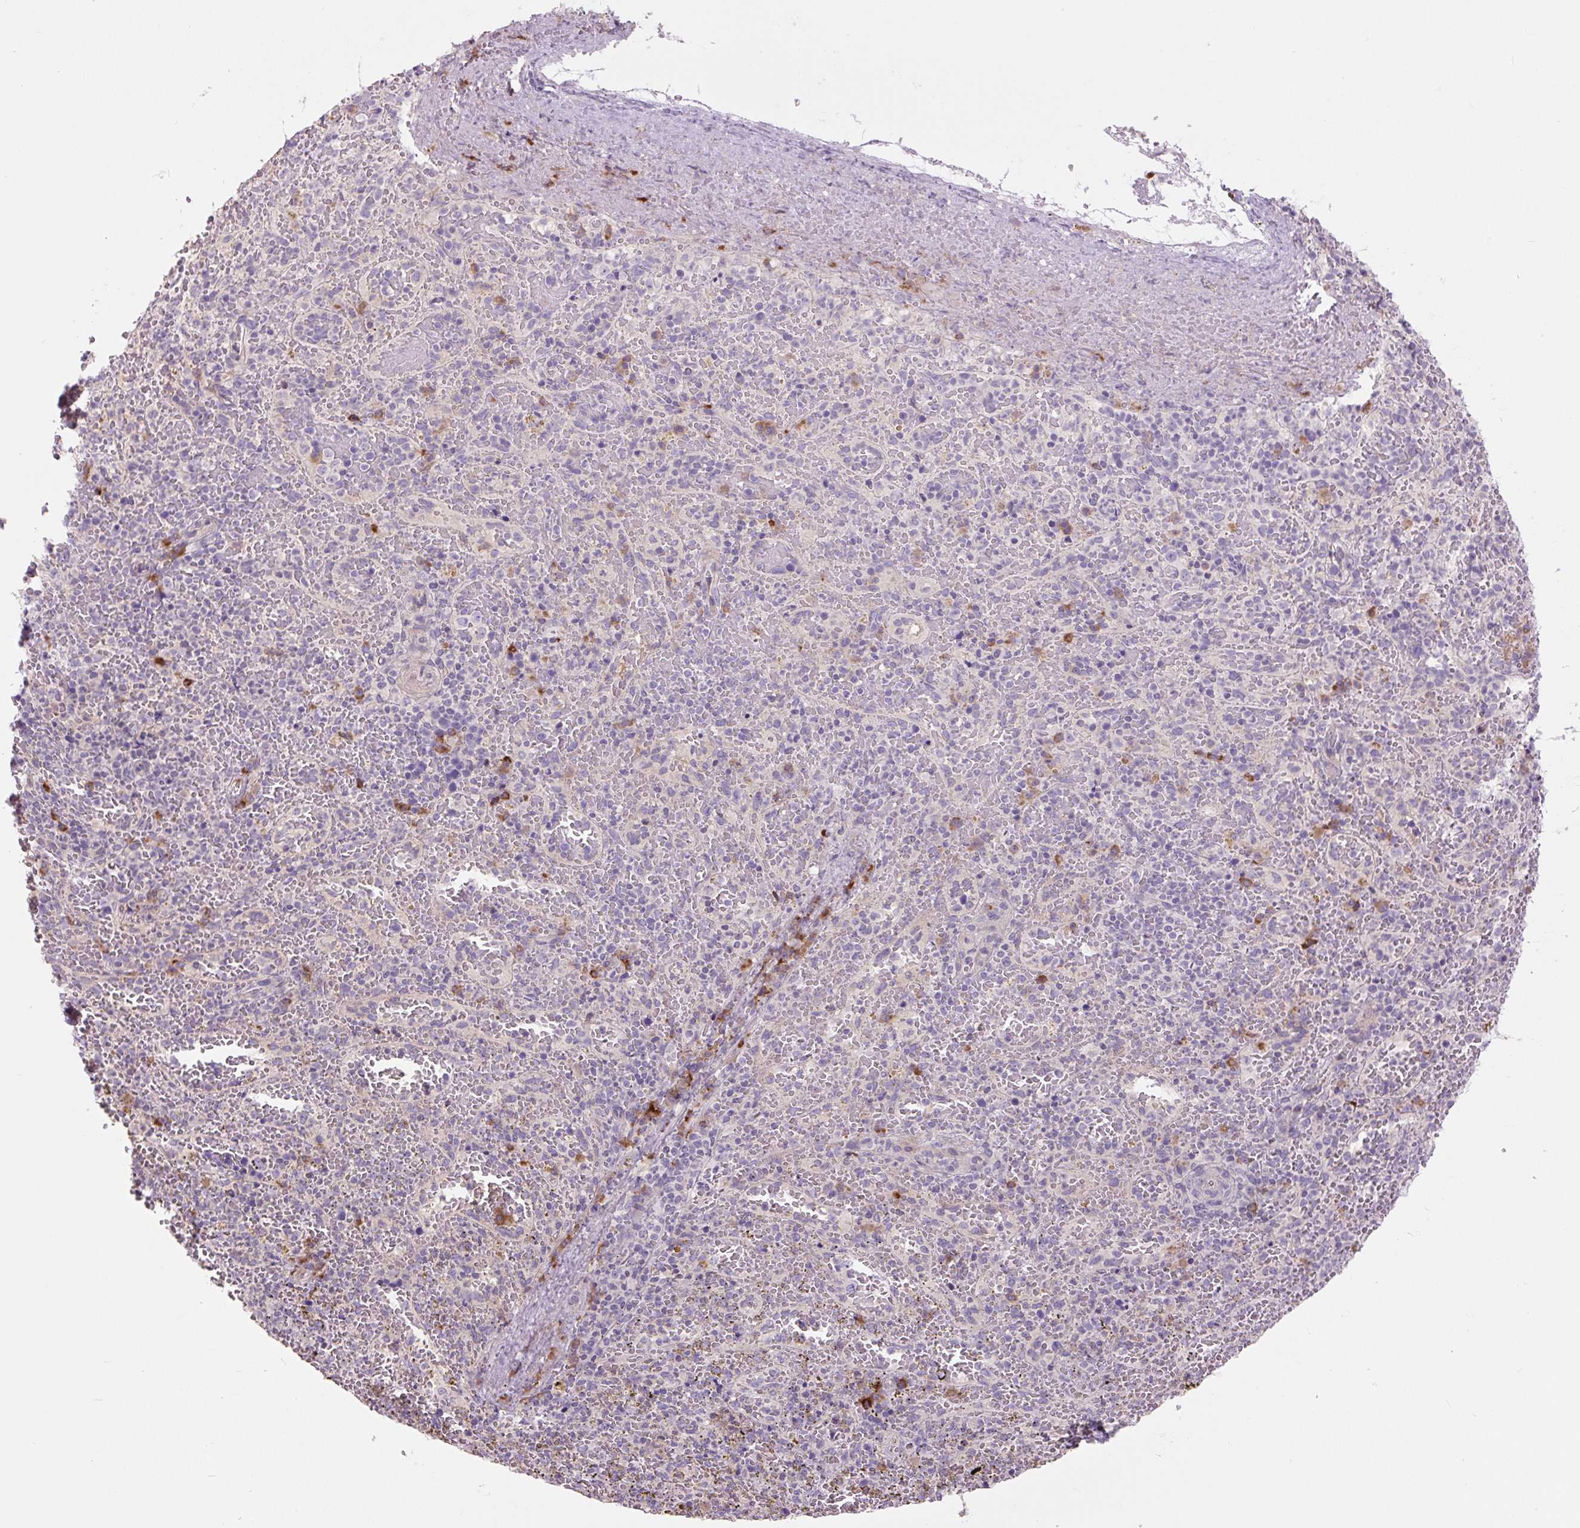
{"staining": {"intensity": "negative", "quantity": "none", "location": "none"}, "tissue": "spleen", "cell_type": "Cells in red pulp", "image_type": "normal", "snomed": [{"axis": "morphology", "description": "Normal tissue, NOS"}, {"axis": "topography", "description": "Spleen"}], "caption": "Immunohistochemical staining of normal human spleen exhibits no significant staining in cells in red pulp.", "gene": "TMEM100", "patient": {"sex": "female", "age": 50}}